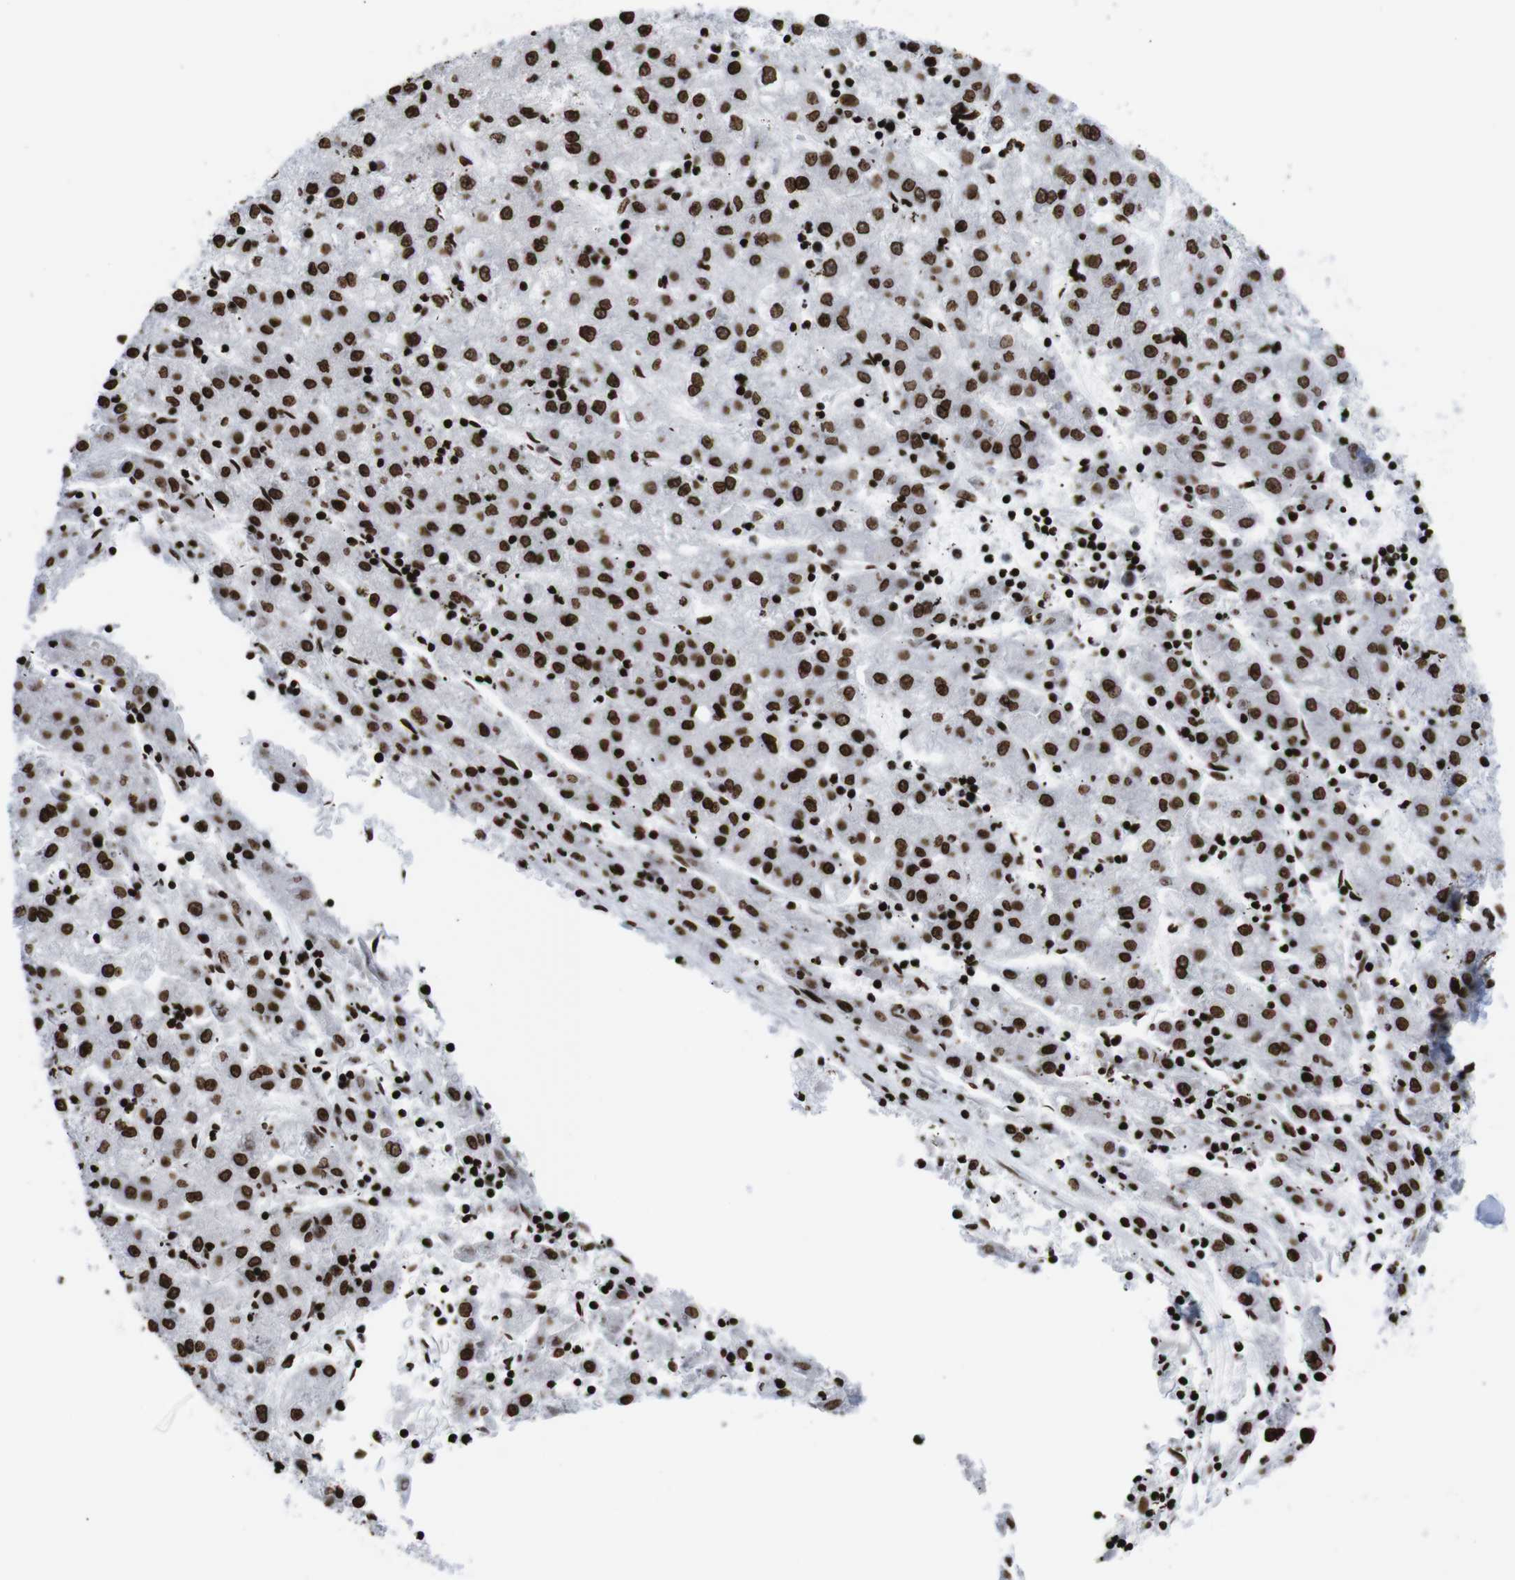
{"staining": {"intensity": "strong", "quantity": ">75%", "location": "cytoplasmic/membranous,nuclear"}, "tissue": "liver cancer", "cell_type": "Tumor cells", "image_type": "cancer", "snomed": [{"axis": "morphology", "description": "Carcinoma, Hepatocellular, NOS"}, {"axis": "topography", "description": "Liver"}], "caption": "This image exhibits liver cancer stained with immunohistochemistry (IHC) to label a protein in brown. The cytoplasmic/membranous and nuclear of tumor cells show strong positivity for the protein. Nuclei are counter-stained blue.", "gene": "H1-4", "patient": {"sex": "male", "age": 72}}